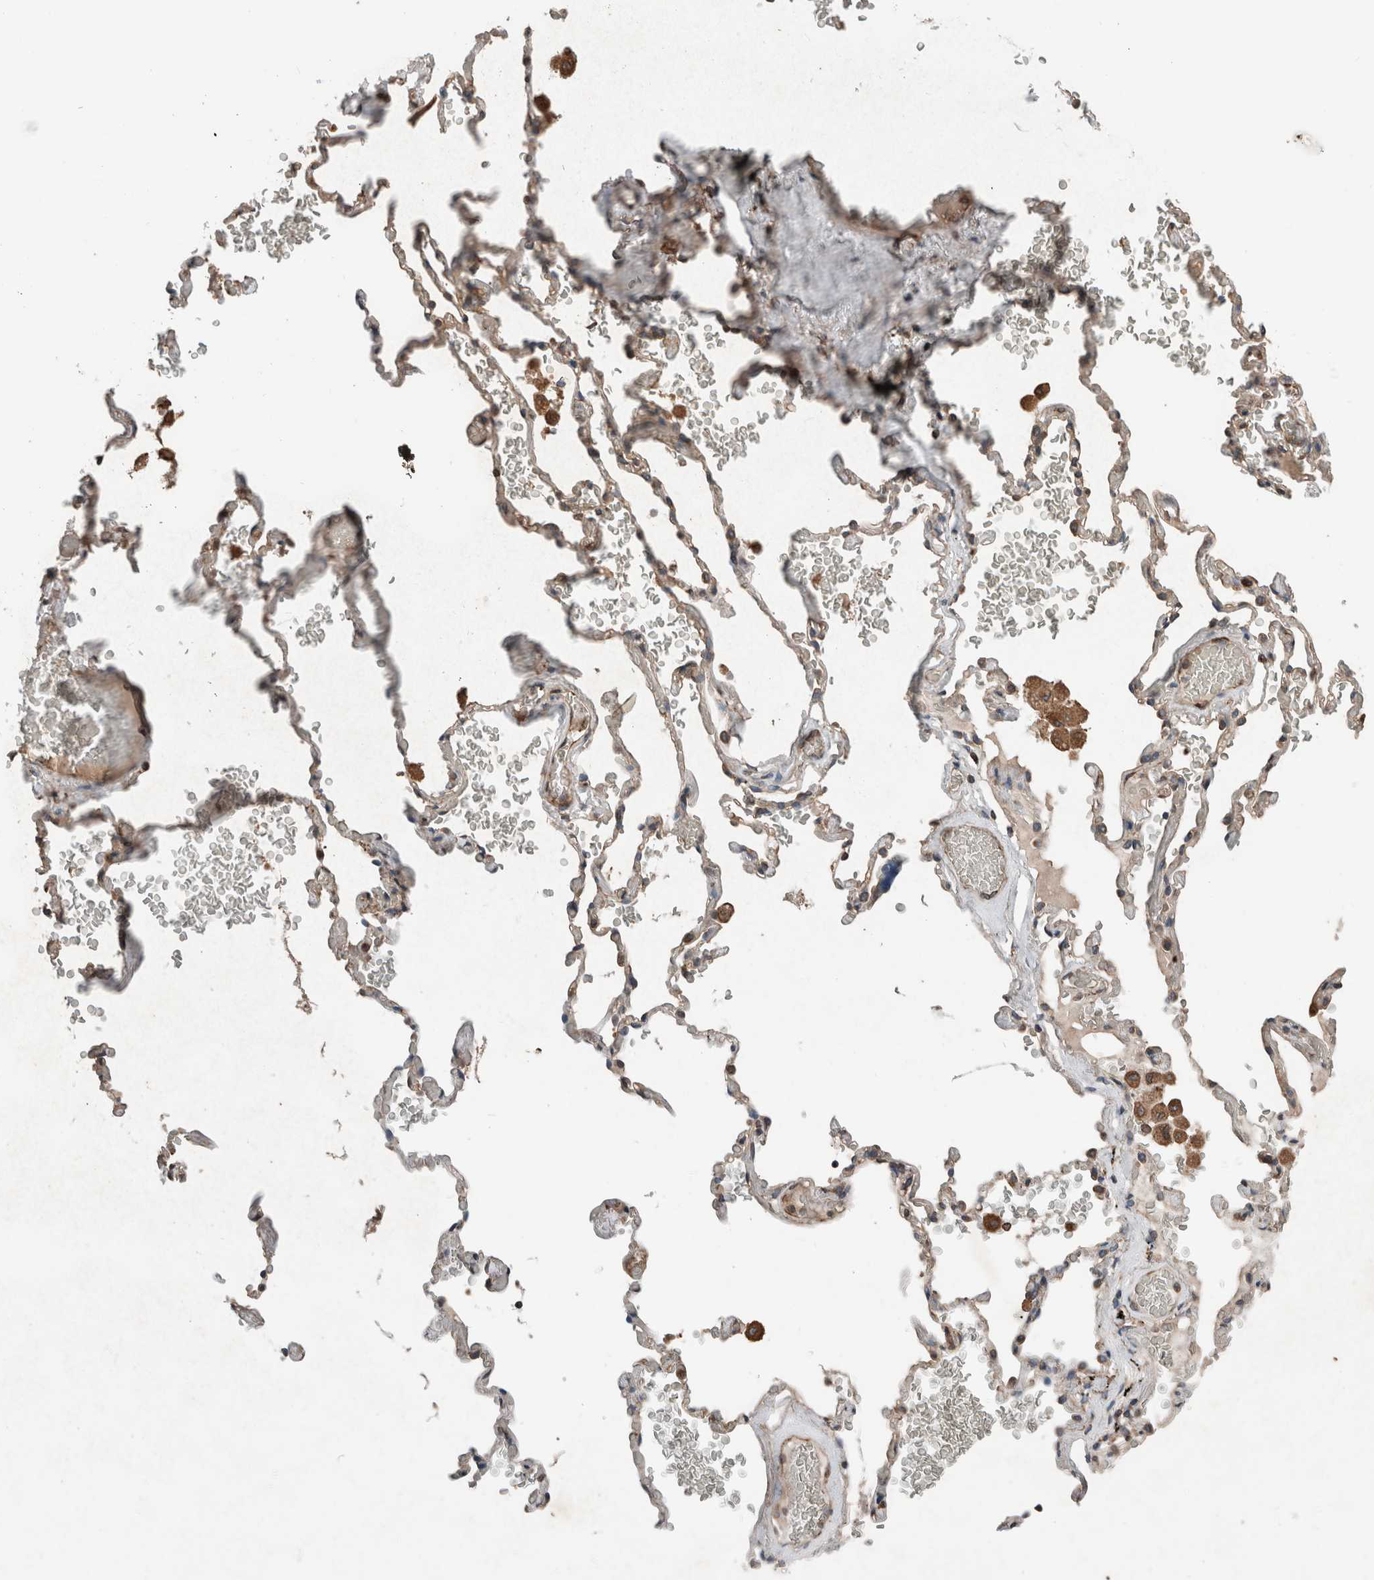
{"staining": {"intensity": "moderate", "quantity": "25%-75%", "location": "cytoplasmic/membranous"}, "tissue": "adipose tissue", "cell_type": "Adipocytes", "image_type": "normal", "snomed": [{"axis": "morphology", "description": "Normal tissue, NOS"}, {"axis": "topography", "description": "Cartilage tissue"}, {"axis": "topography", "description": "Lung"}], "caption": "The micrograph demonstrates staining of unremarkable adipose tissue, revealing moderate cytoplasmic/membranous protein positivity (brown color) within adipocytes.", "gene": "ERAP2", "patient": {"sex": "female", "age": 77}}